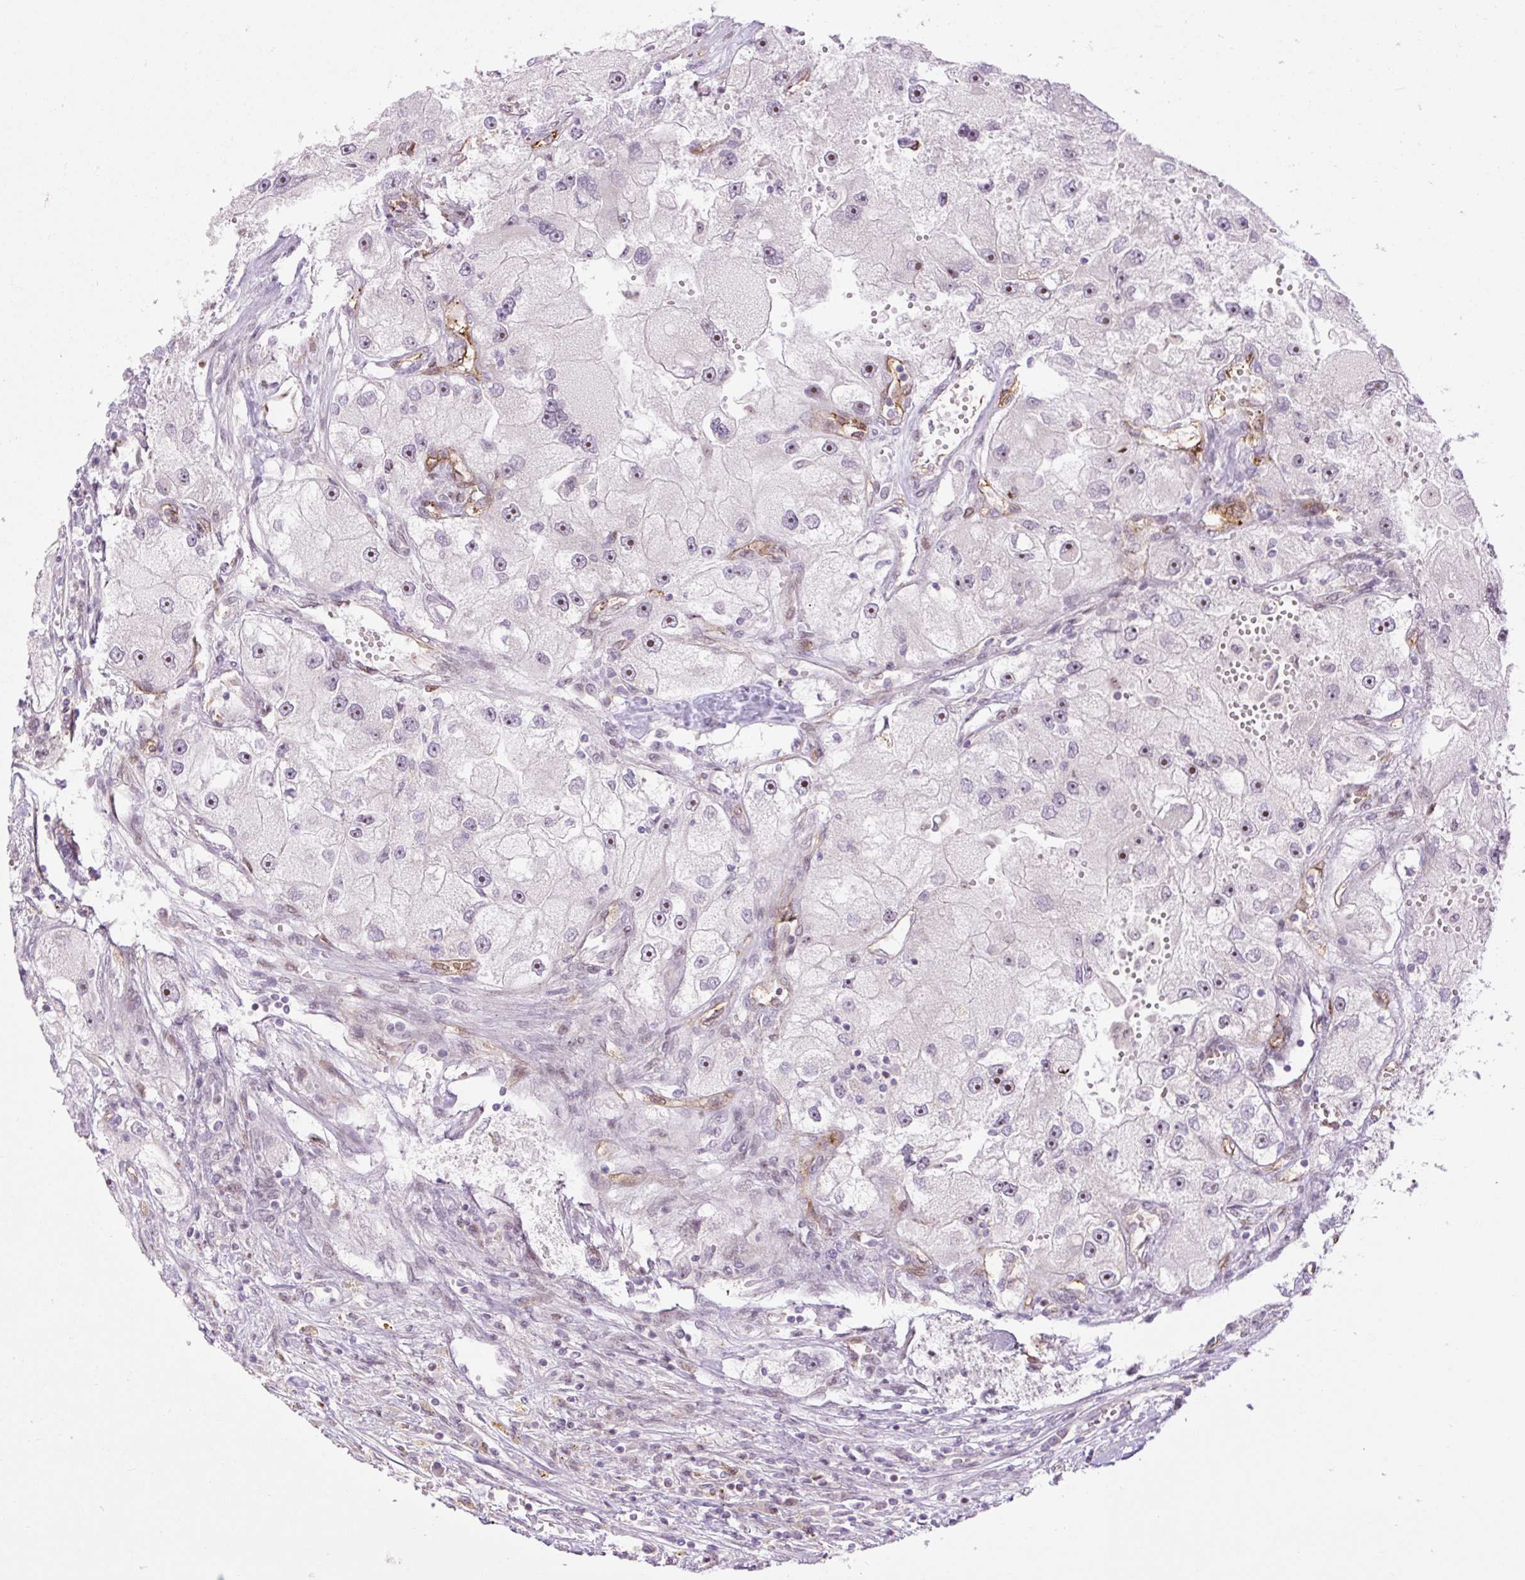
{"staining": {"intensity": "moderate", "quantity": "25%-75%", "location": "nuclear"}, "tissue": "renal cancer", "cell_type": "Tumor cells", "image_type": "cancer", "snomed": [{"axis": "morphology", "description": "Adenocarcinoma, NOS"}, {"axis": "topography", "description": "Kidney"}], "caption": "Immunohistochemical staining of renal cancer (adenocarcinoma) shows medium levels of moderate nuclear protein expression in about 25%-75% of tumor cells. Immunohistochemistry (ihc) stains the protein in brown and the nuclei are stained blue.", "gene": "ZNF417", "patient": {"sex": "male", "age": 63}}